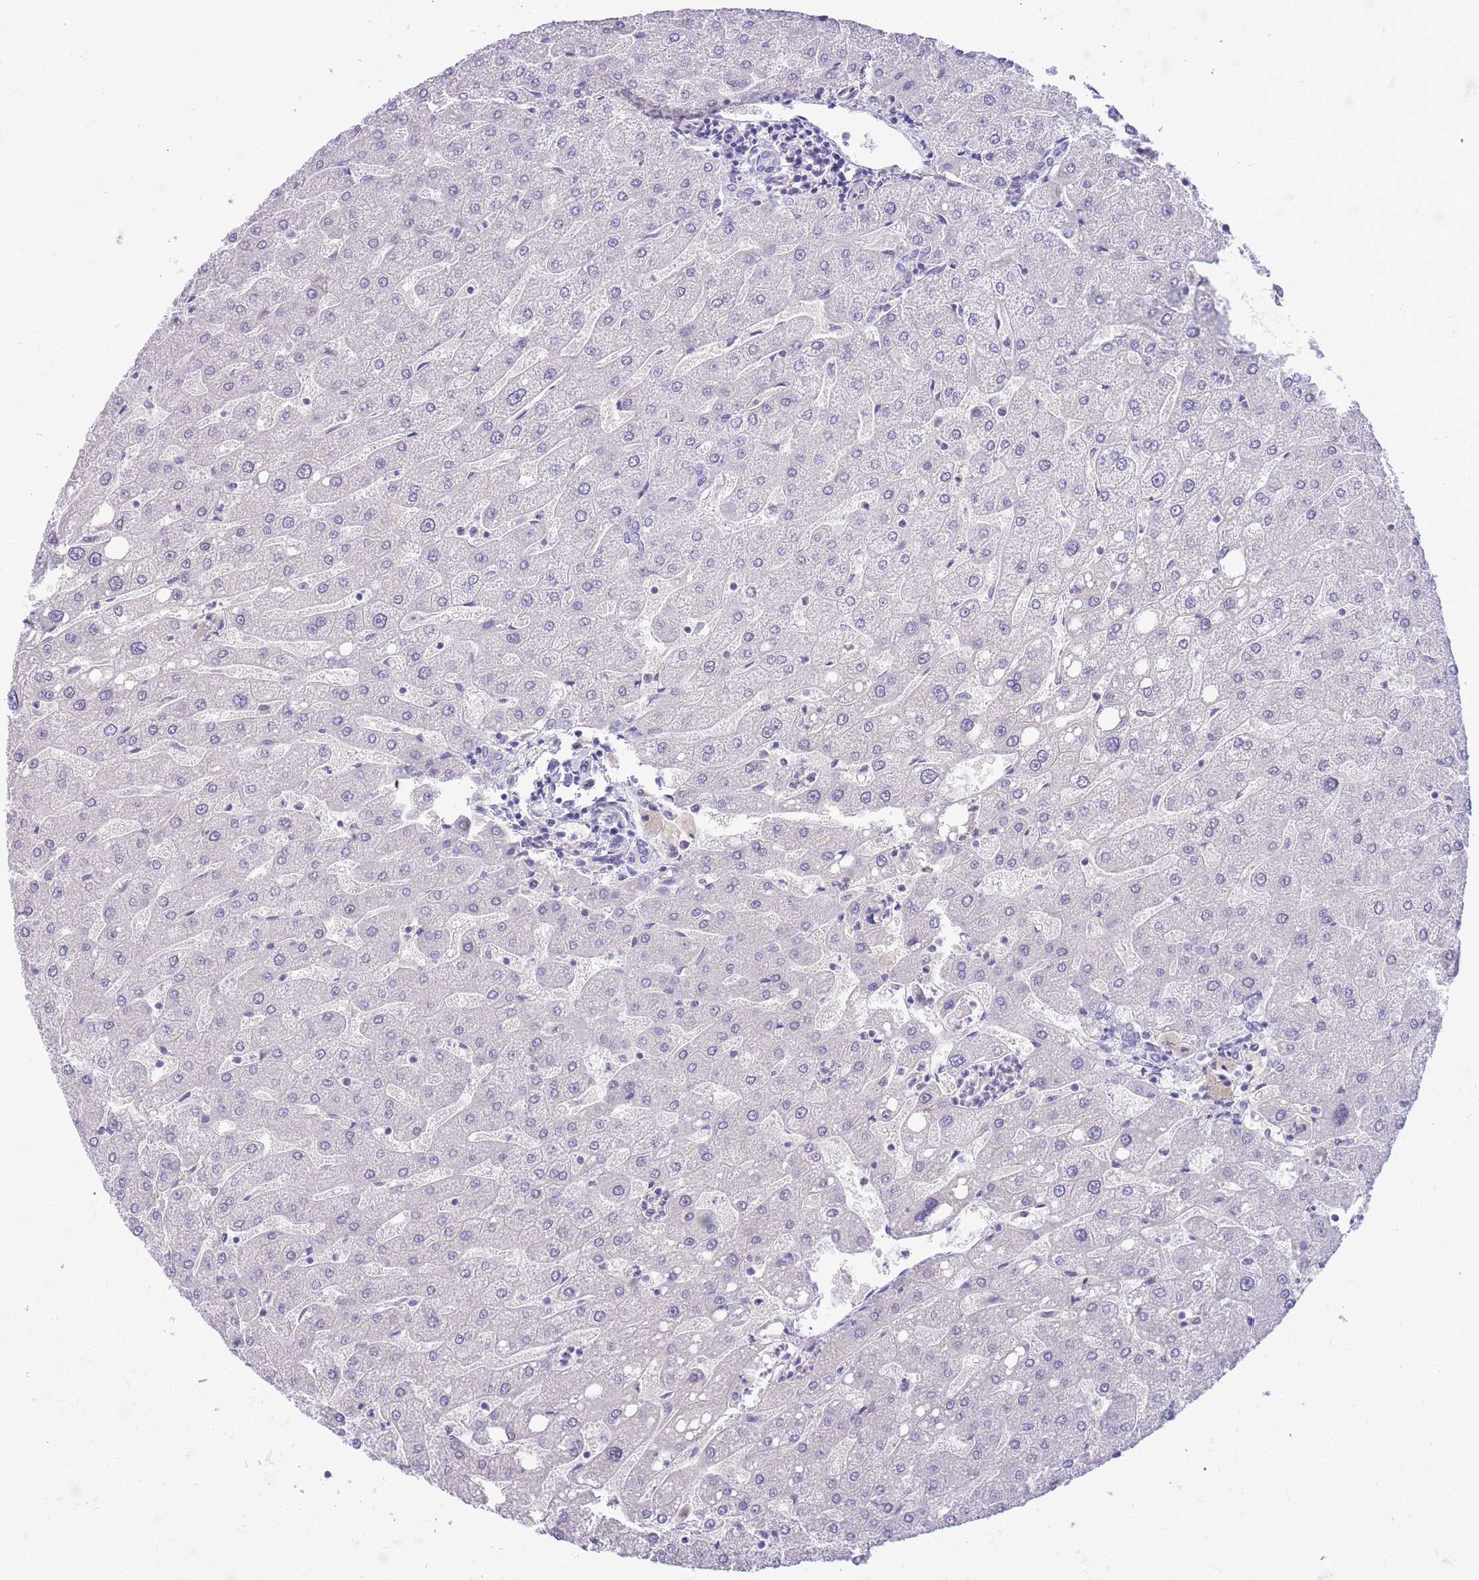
{"staining": {"intensity": "negative", "quantity": "none", "location": "none"}, "tissue": "liver", "cell_type": "Cholangiocytes", "image_type": "normal", "snomed": [{"axis": "morphology", "description": "Normal tissue, NOS"}, {"axis": "topography", "description": "Liver"}], "caption": "IHC of unremarkable human liver reveals no staining in cholangiocytes.", "gene": "PRR23A", "patient": {"sex": "male", "age": 67}}